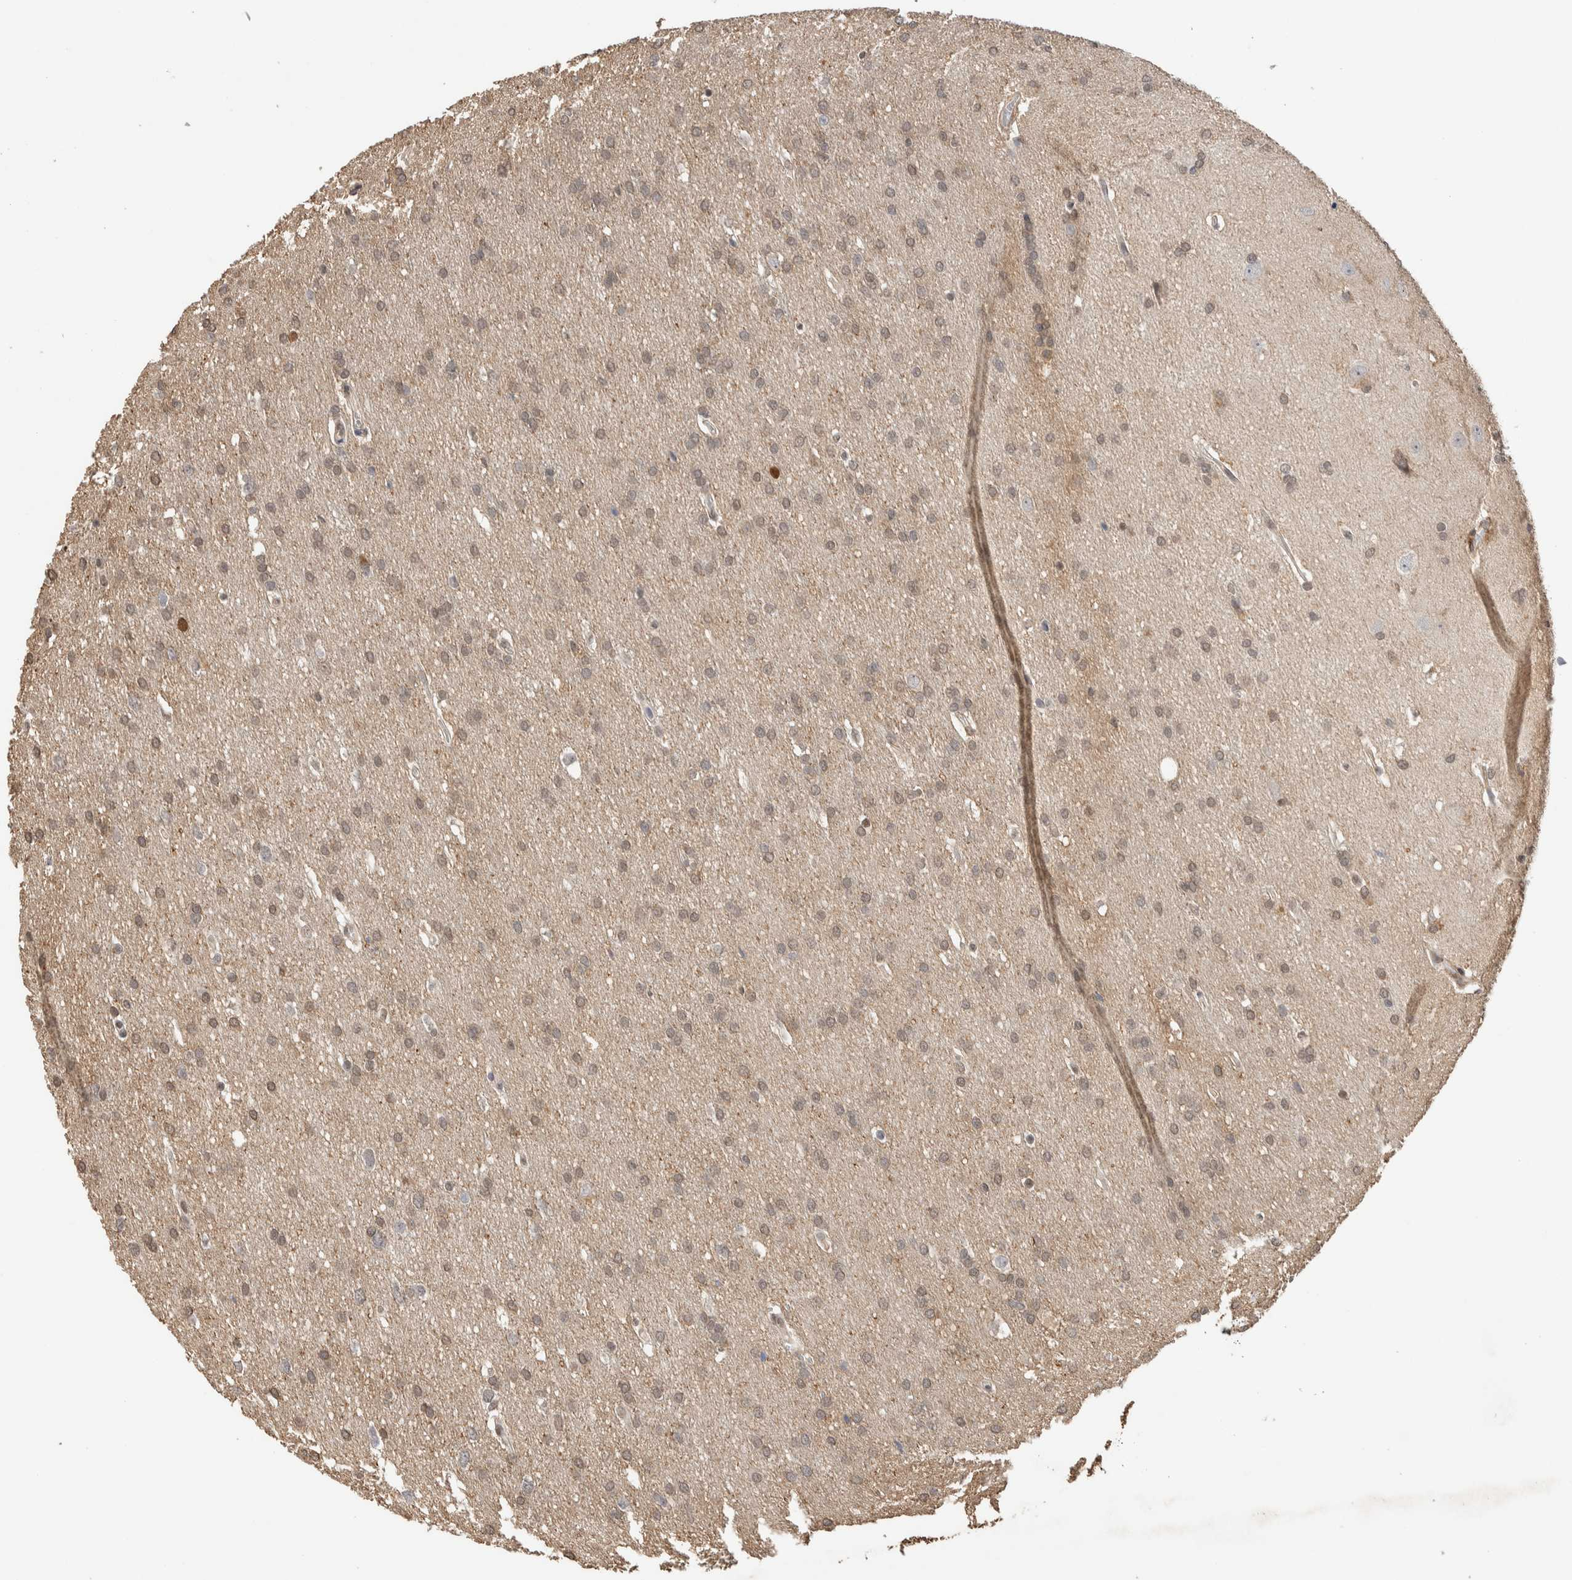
{"staining": {"intensity": "weak", "quantity": ">75%", "location": "cytoplasmic/membranous"}, "tissue": "glioma", "cell_type": "Tumor cells", "image_type": "cancer", "snomed": [{"axis": "morphology", "description": "Glioma, malignant, Low grade"}, {"axis": "topography", "description": "Brain"}], "caption": "Malignant glioma (low-grade) stained with immunohistochemistry reveals weak cytoplasmic/membranous expression in about >75% of tumor cells. The staining was performed using DAB (3,3'-diaminobenzidine), with brown indicating positive protein expression. Nuclei are stained blue with hematoxylin.", "gene": "CYSRT1", "patient": {"sex": "female", "age": 37}}